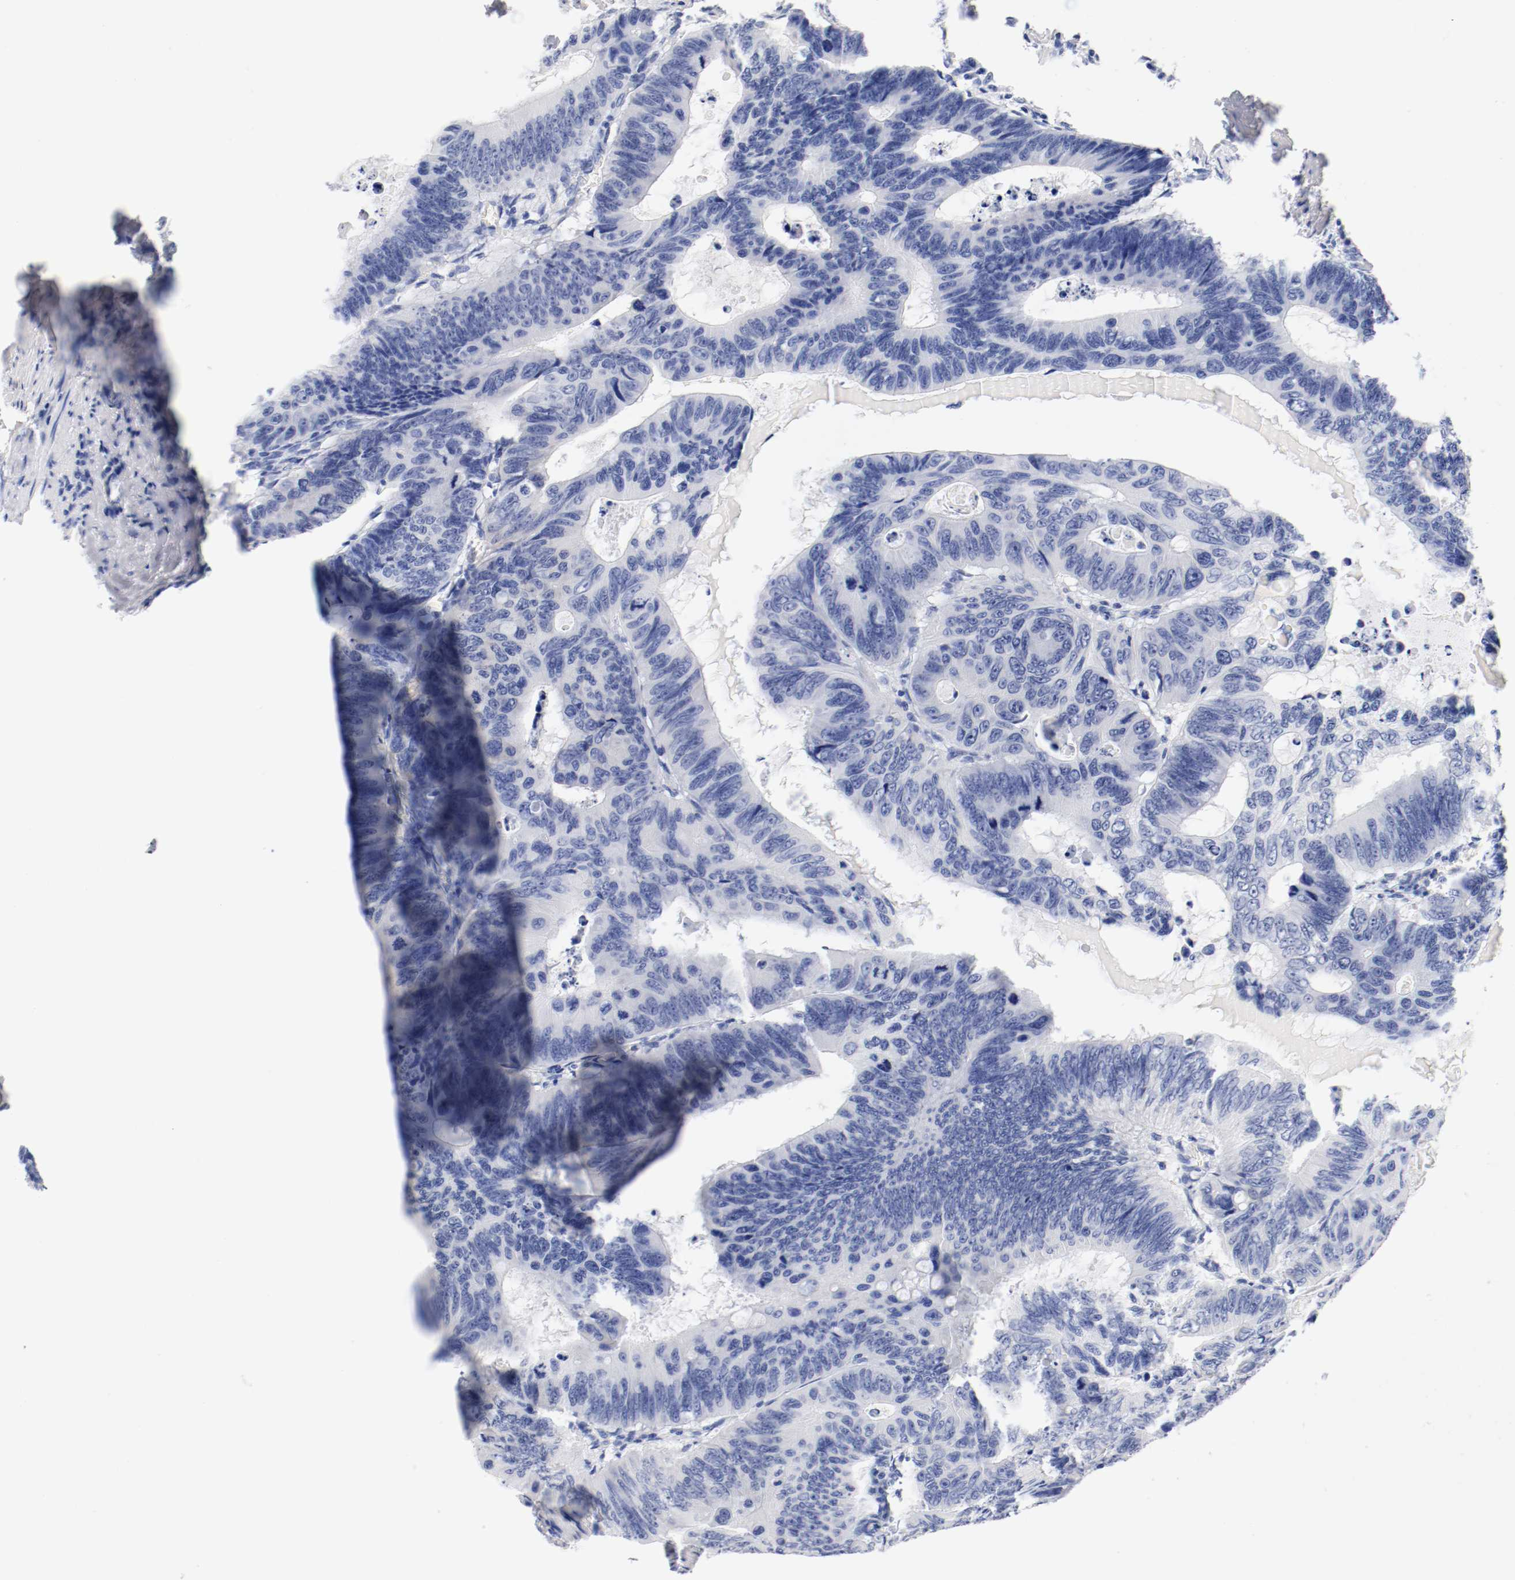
{"staining": {"intensity": "negative", "quantity": "none", "location": "none"}, "tissue": "colorectal cancer", "cell_type": "Tumor cells", "image_type": "cancer", "snomed": [{"axis": "morphology", "description": "Adenocarcinoma, NOS"}, {"axis": "topography", "description": "Colon"}], "caption": "IHC micrograph of neoplastic tissue: human colorectal cancer stained with DAB (3,3'-diaminobenzidine) exhibits no significant protein expression in tumor cells. (Immunohistochemistry, brightfield microscopy, high magnification).", "gene": "HOMER1", "patient": {"sex": "female", "age": 55}}